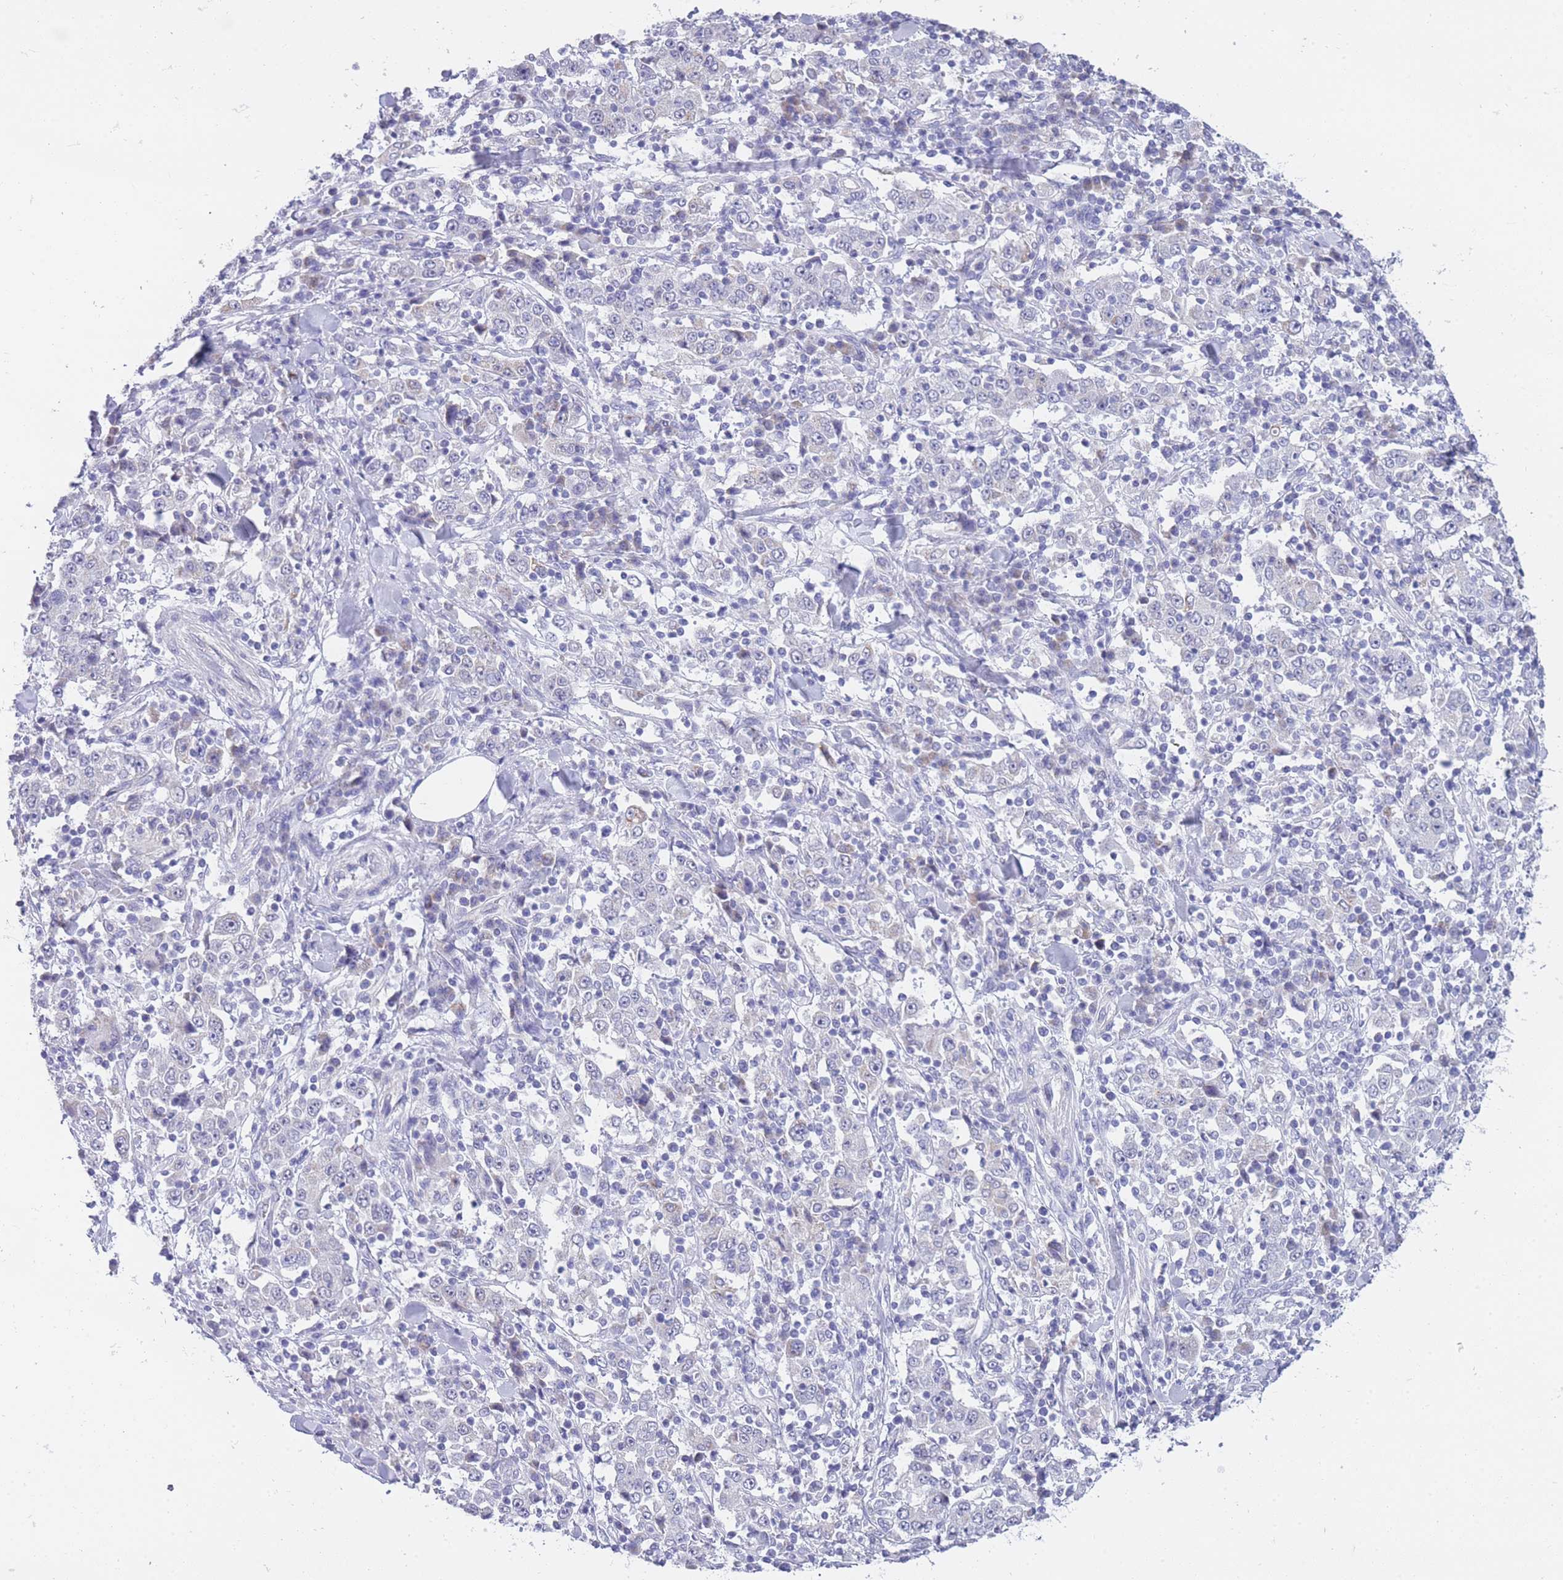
{"staining": {"intensity": "negative", "quantity": "none", "location": "none"}, "tissue": "stomach cancer", "cell_type": "Tumor cells", "image_type": "cancer", "snomed": [{"axis": "morphology", "description": "Normal tissue, NOS"}, {"axis": "morphology", "description": "Adenocarcinoma, NOS"}, {"axis": "topography", "description": "Stomach, upper"}, {"axis": "topography", "description": "Stomach"}], "caption": "Photomicrograph shows no significant protein expression in tumor cells of adenocarcinoma (stomach).", "gene": "FRAT2", "patient": {"sex": "male", "age": 59}}